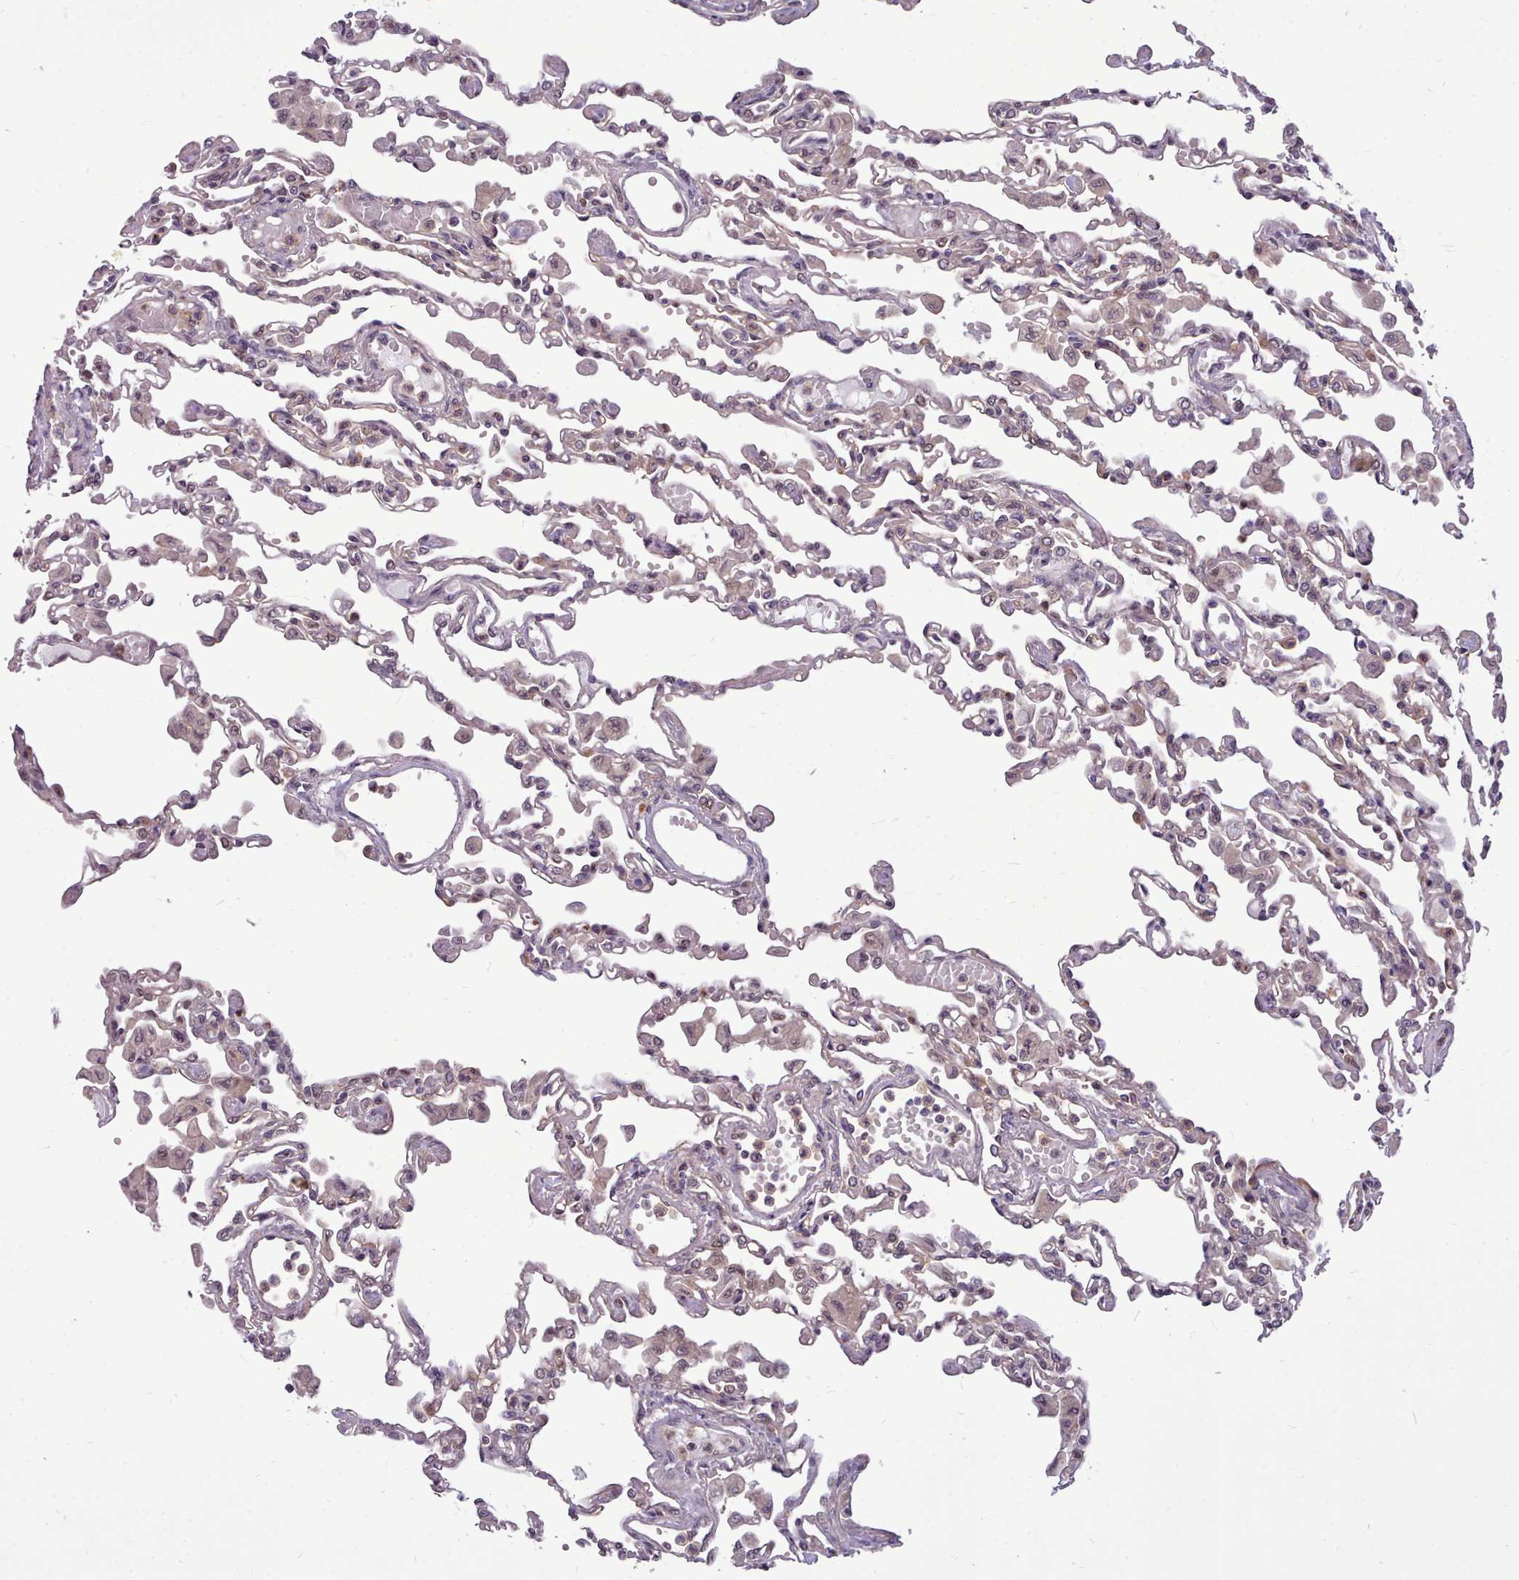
{"staining": {"intensity": "negative", "quantity": "none", "location": "none"}, "tissue": "lung", "cell_type": "Alveolar cells", "image_type": "normal", "snomed": [{"axis": "morphology", "description": "Normal tissue, NOS"}, {"axis": "topography", "description": "Bronchus"}, {"axis": "topography", "description": "Lung"}], "caption": "Immunohistochemical staining of normal human lung shows no significant staining in alveolar cells.", "gene": "AHCY", "patient": {"sex": "female", "age": 49}}